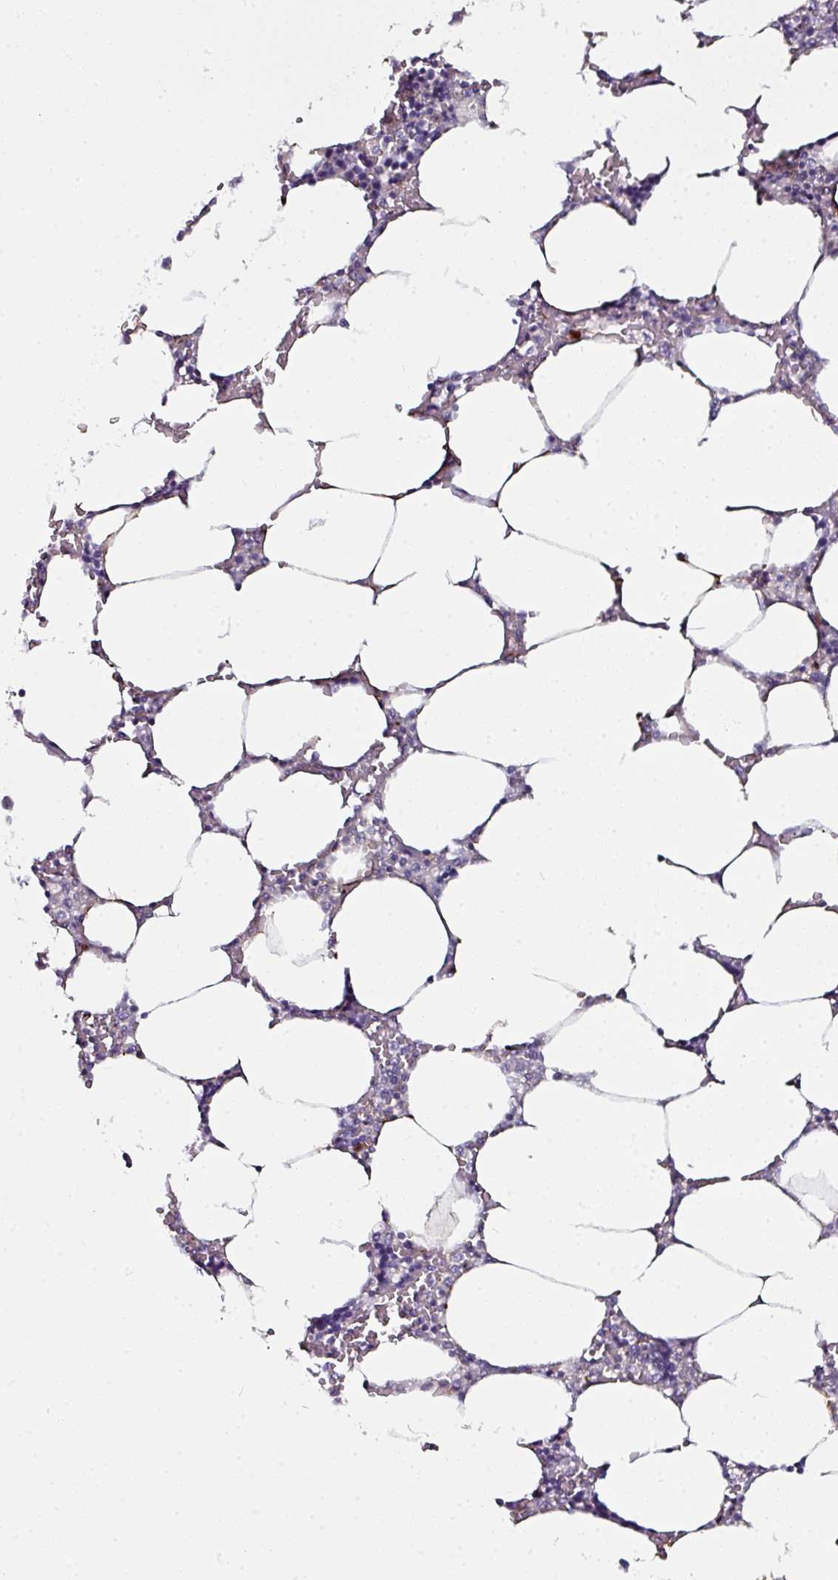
{"staining": {"intensity": "negative", "quantity": "none", "location": "none"}, "tissue": "bone marrow", "cell_type": "Hematopoietic cells", "image_type": "normal", "snomed": [{"axis": "morphology", "description": "Normal tissue, NOS"}, {"axis": "topography", "description": "Bone marrow"}], "caption": "Immunohistochemistry (IHC) of unremarkable human bone marrow shows no positivity in hematopoietic cells.", "gene": "TMPRSS9", "patient": {"sex": "male", "age": 64}}